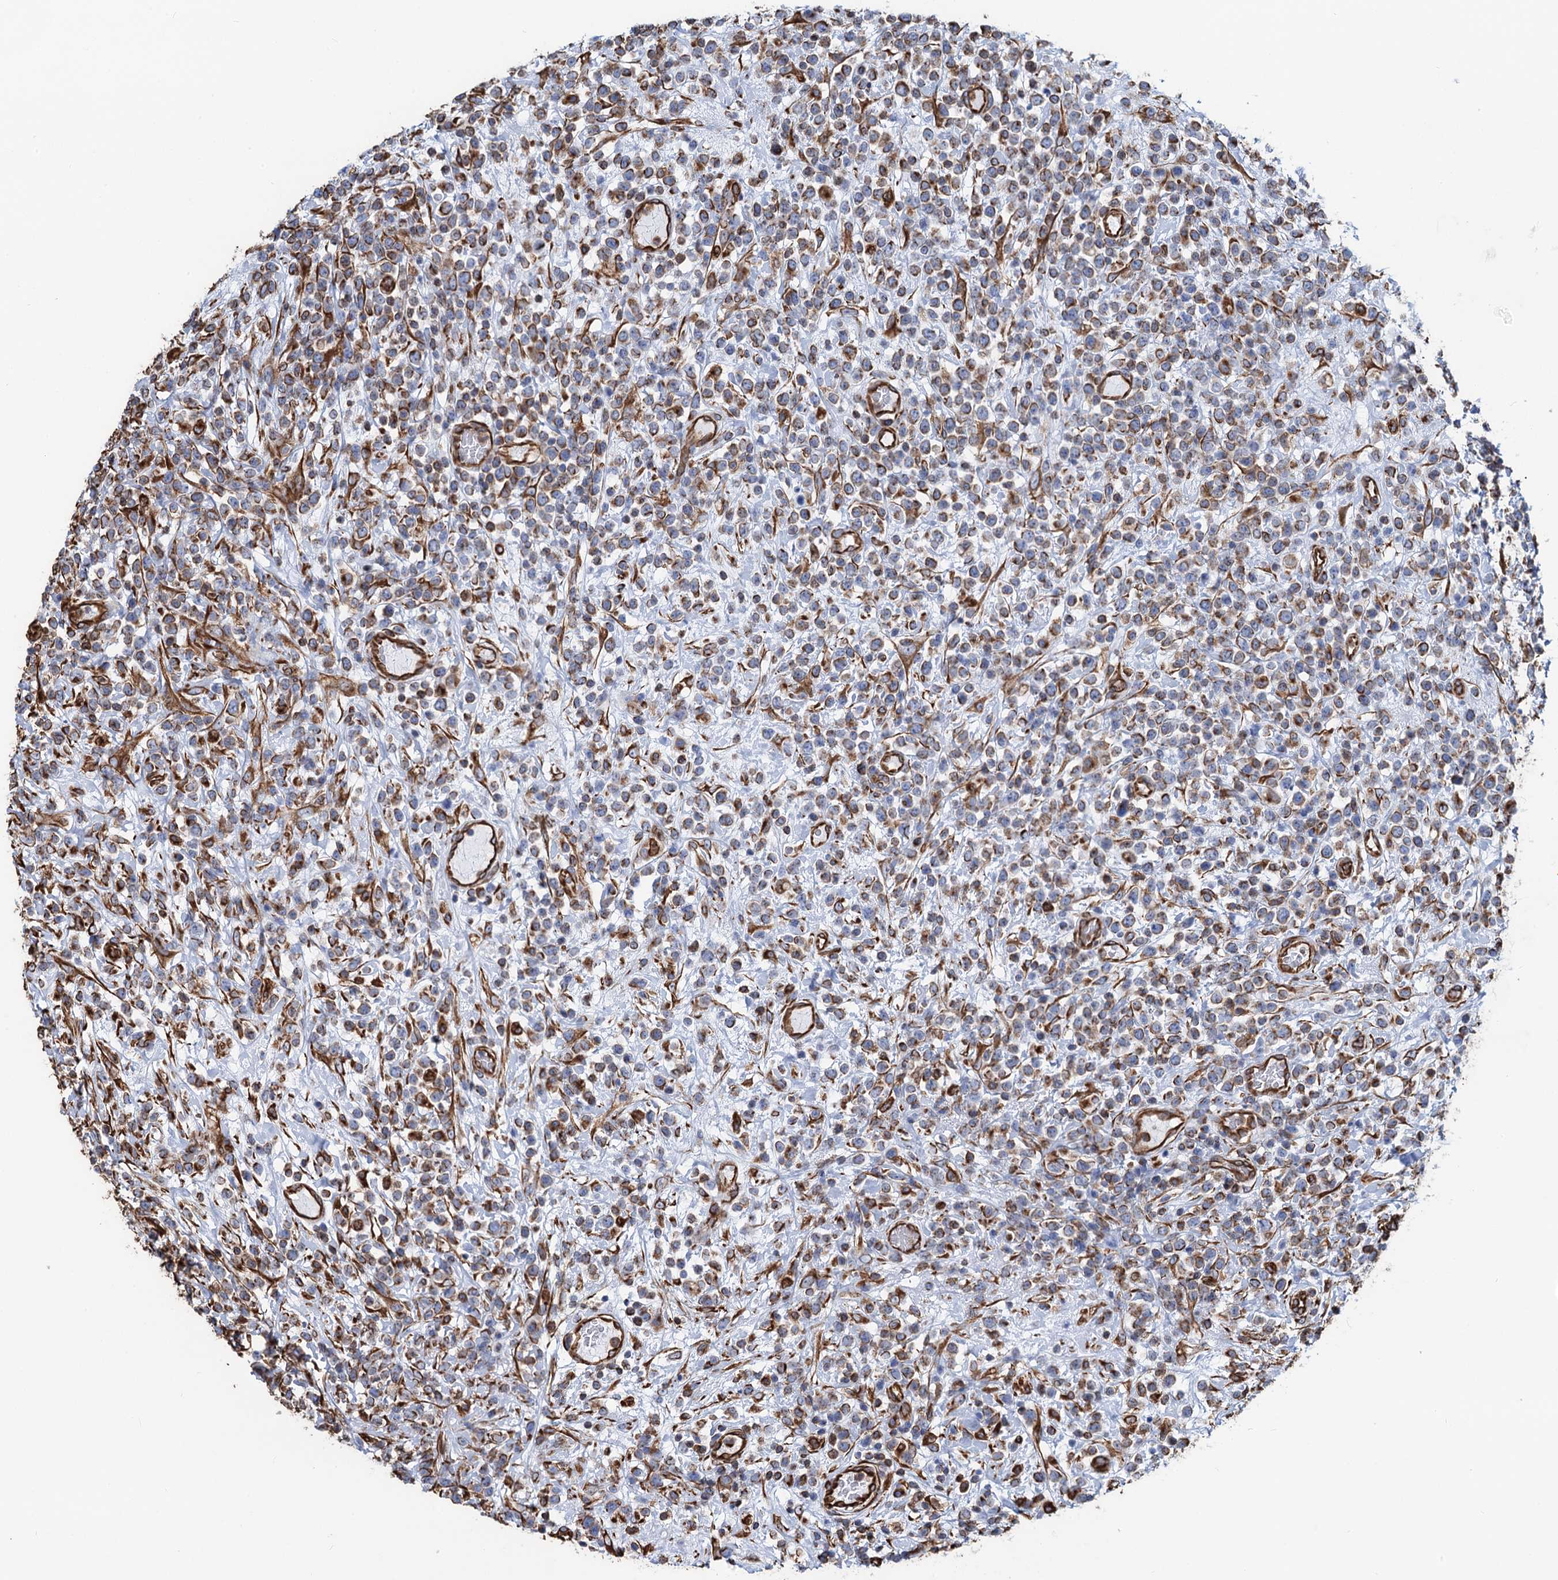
{"staining": {"intensity": "moderate", "quantity": ">75%", "location": "cytoplasmic/membranous"}, "tissue": "lymphoma", "cell_type": "Tumor cells", "image_type": "cancer", "snomed": [{"axis": "morphology", "description": "Malignant lymphoma, non-Hodgkin's type, High grade"}, {"axis": "topography", "description": "Colon"}], "caption": "High-grade malignant lymphoma, non-Hodgkin's type tissue demonstrates moderate cytoplasmic/membranous positivity in approximately >75% of tumor cells", "gene": "PGM2", "patient": {"sex": "female", "age": 53}}